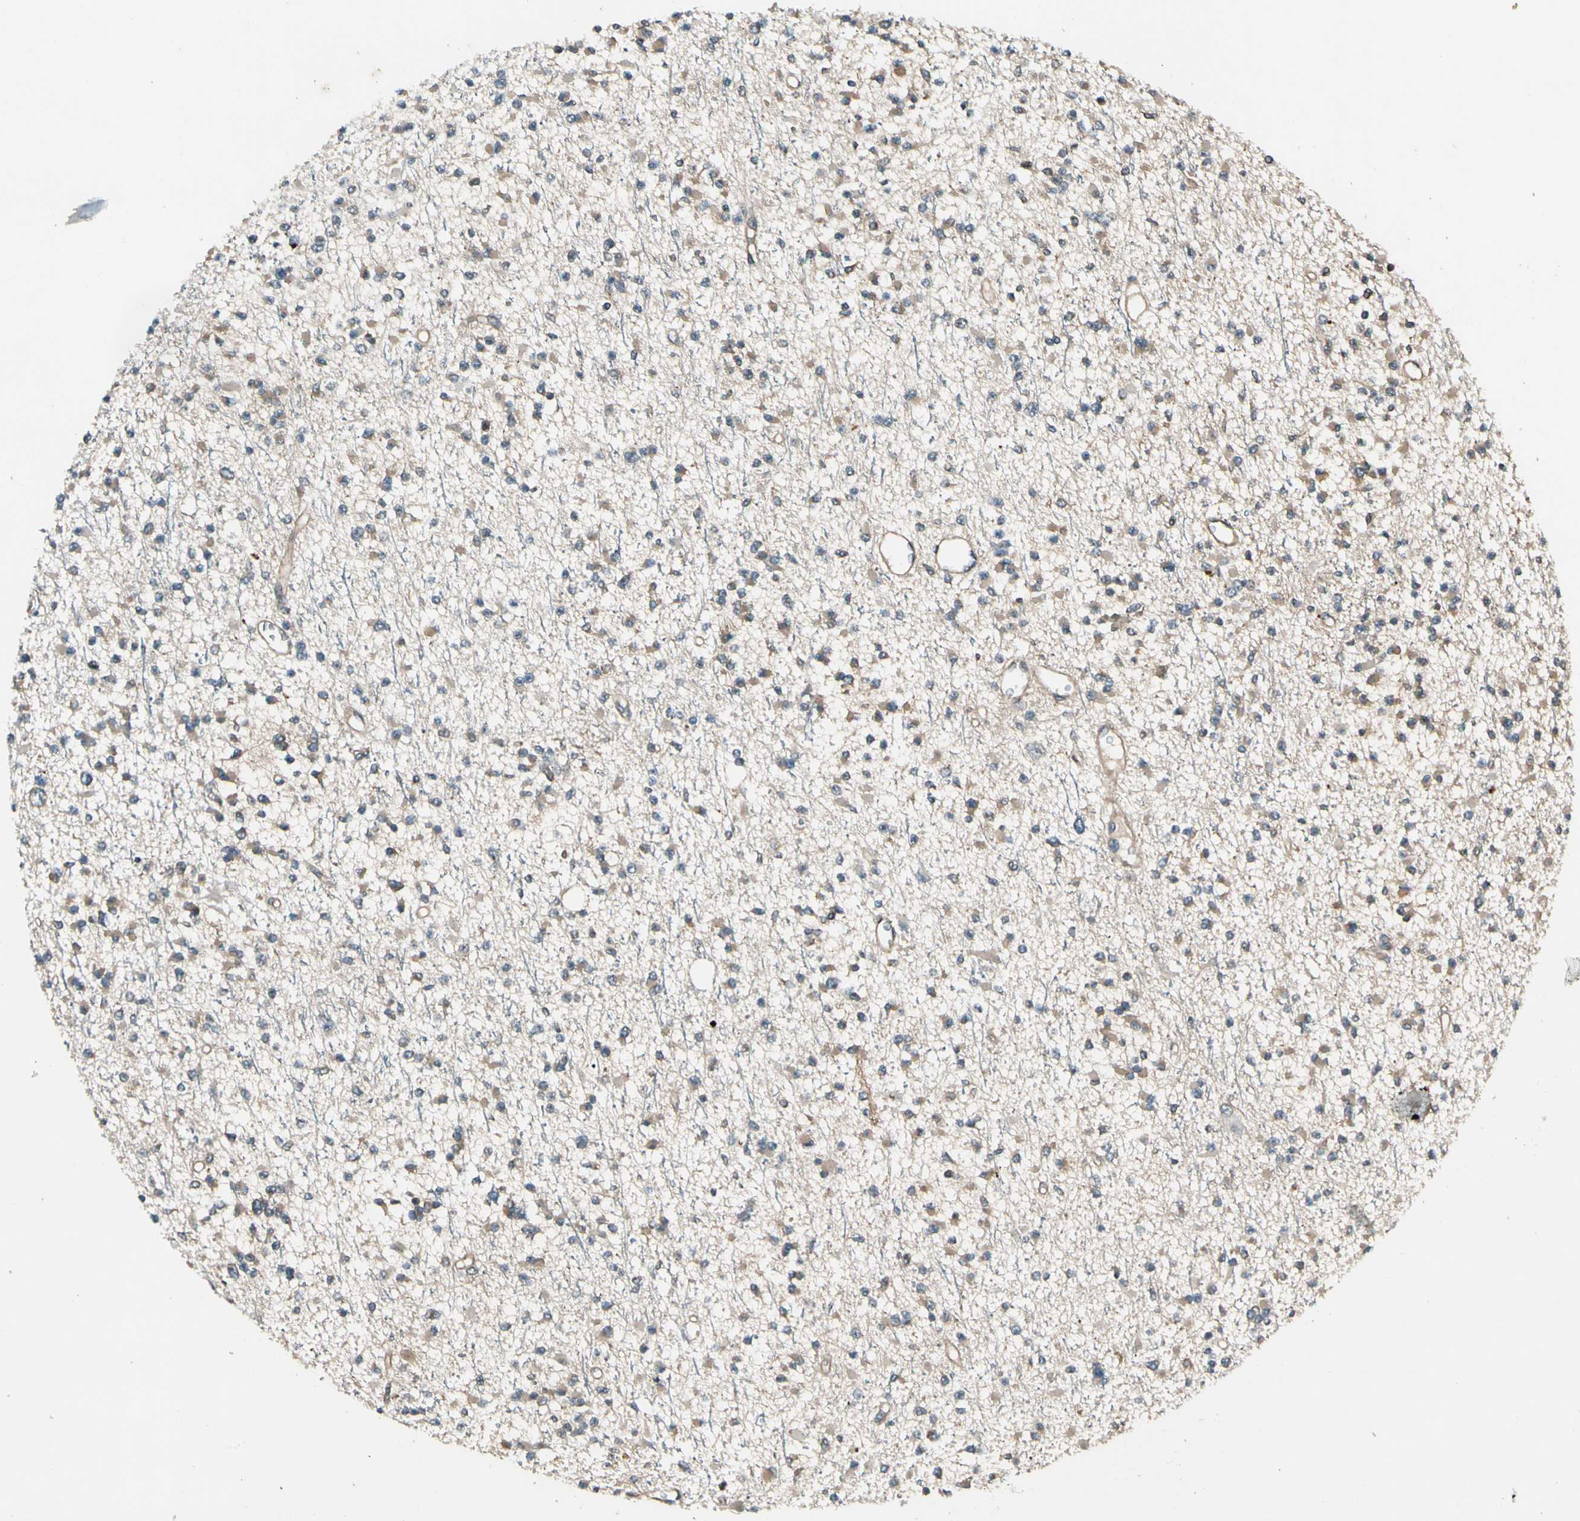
{"staining": {"intensity": "weak", "quantity": ">75%", "location": "cytoplasmic/membranous"}, "tissue": "glioma", "cell_type": "Tumor cells", "image_type": "cancer", "snomed": [{"axis": "morphology", "description": "Glioma, malignant, Low grade"}, {"axis": "topography", "description": "Brain"}], "caption": "Low-grade glioma (malignant) stained for a protein demonstrates weak cytoplasmic/membranous positivity in tumor cells.", "gene": "ROCK2", "patient": {"sex": "female", "age": 22}}